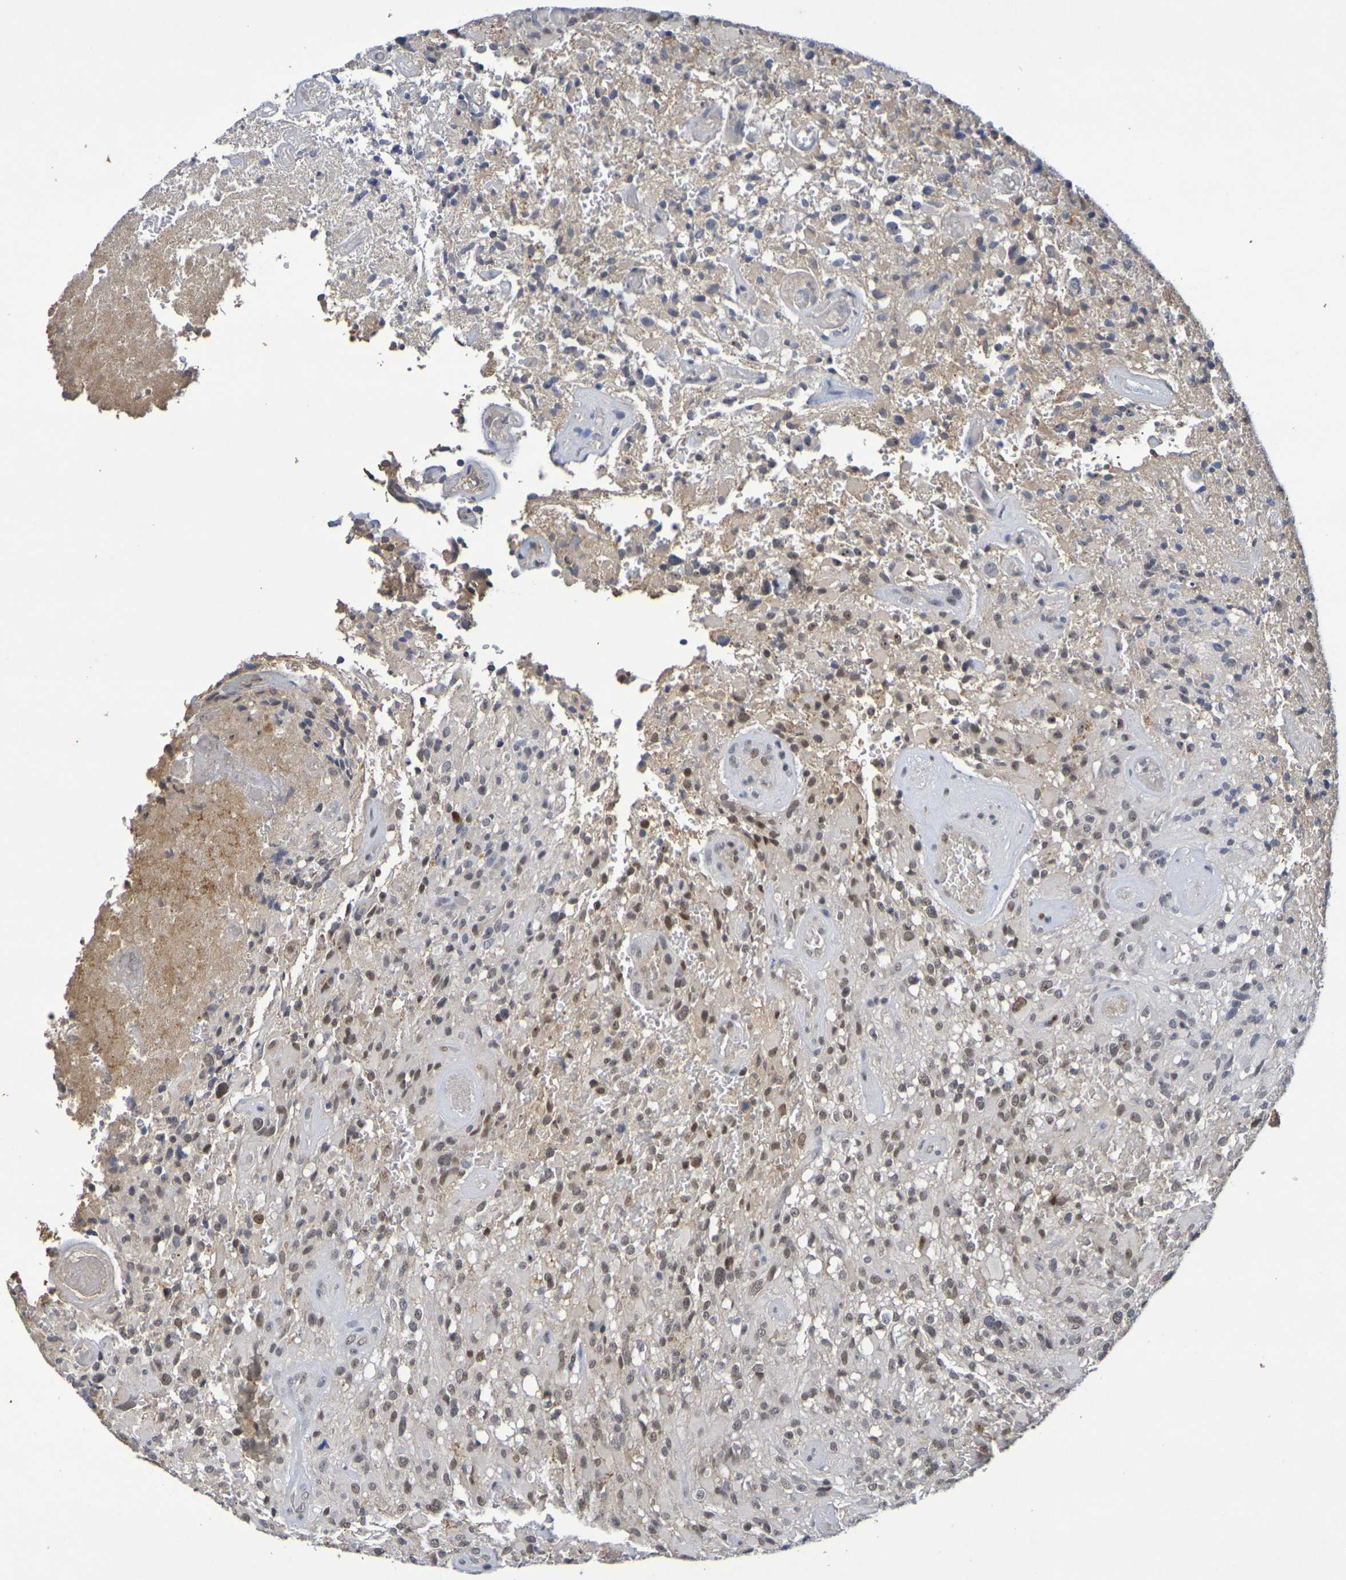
{"staining": {"intensity": "weak", "quantity": "25%-75%", "location": "nuclear"}, "tissue": "glioma", "cell_type": "Tumor cells", "image_type": "cancer", "snomed": [{"axis": "morphology", "description": "Glioma, malignant, High grade"}, {"axis": "topography", "description": "Brain"}], "caption": "A histopathology image of human glioma stained for a protein exhibits weak nuclear brown staining in tumor cells.", "gene": "TERF2", "patient": {"sex": "male", "age": 71}}